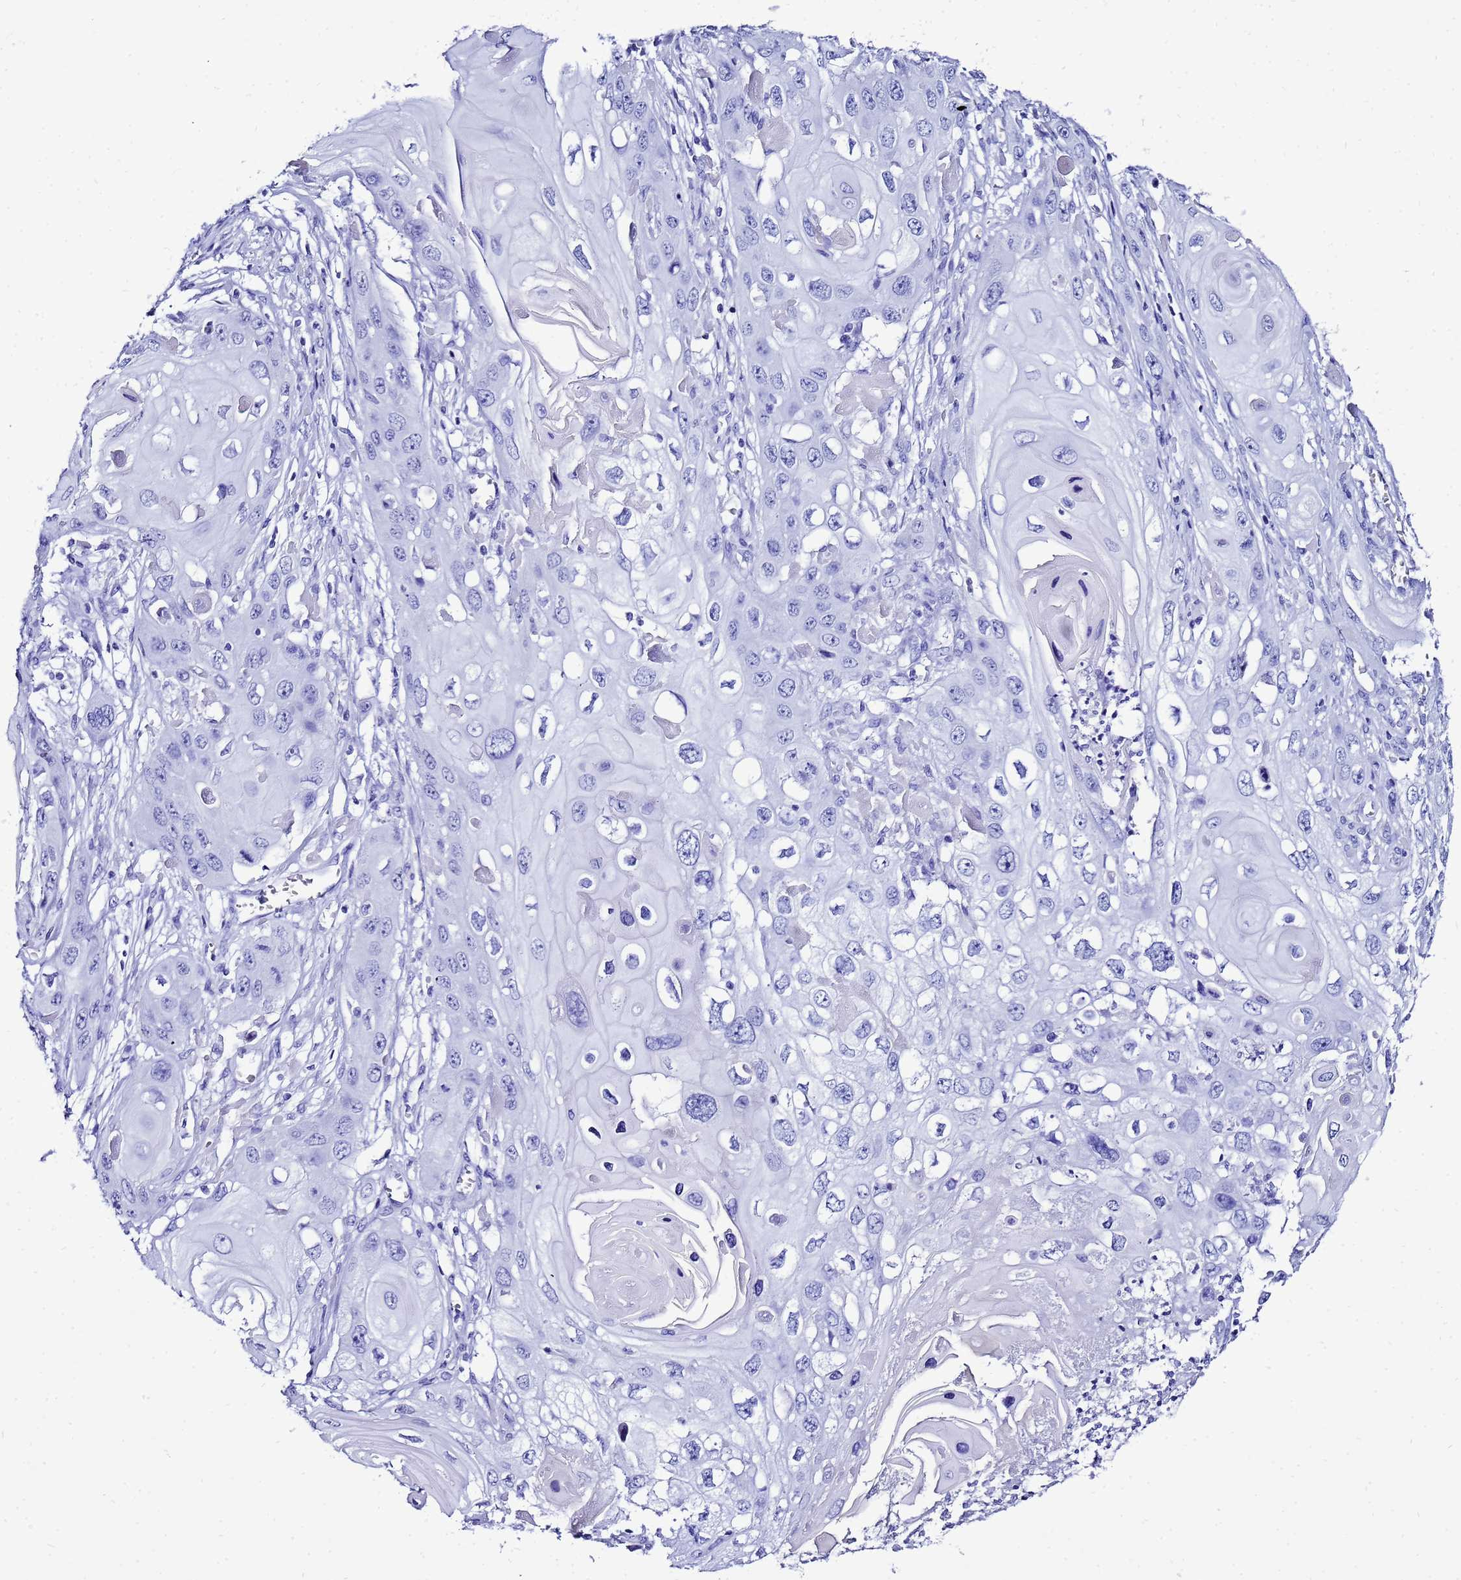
{"staining": {"intensity": "negative", "quantity": "none", "location": "none"}, "tissue": "skin cancer", "cell_type": "Tumor cells", "image_type": "cancer", "snomed": [{"axis": "morphology", "description": "Squamous cell carcinoma, NOS"}, {"axis": "topography", "description": "Skin"}], "caption": "A micrograph of human skin cancer (squamous cell carcinoma) is negative for staining in tumor cells. (DAB immunohistochemistry visualized using brightfield microscopy, high magnification).", "gene": "LIPF", "patient": {"sex": "male", "age": 55}}